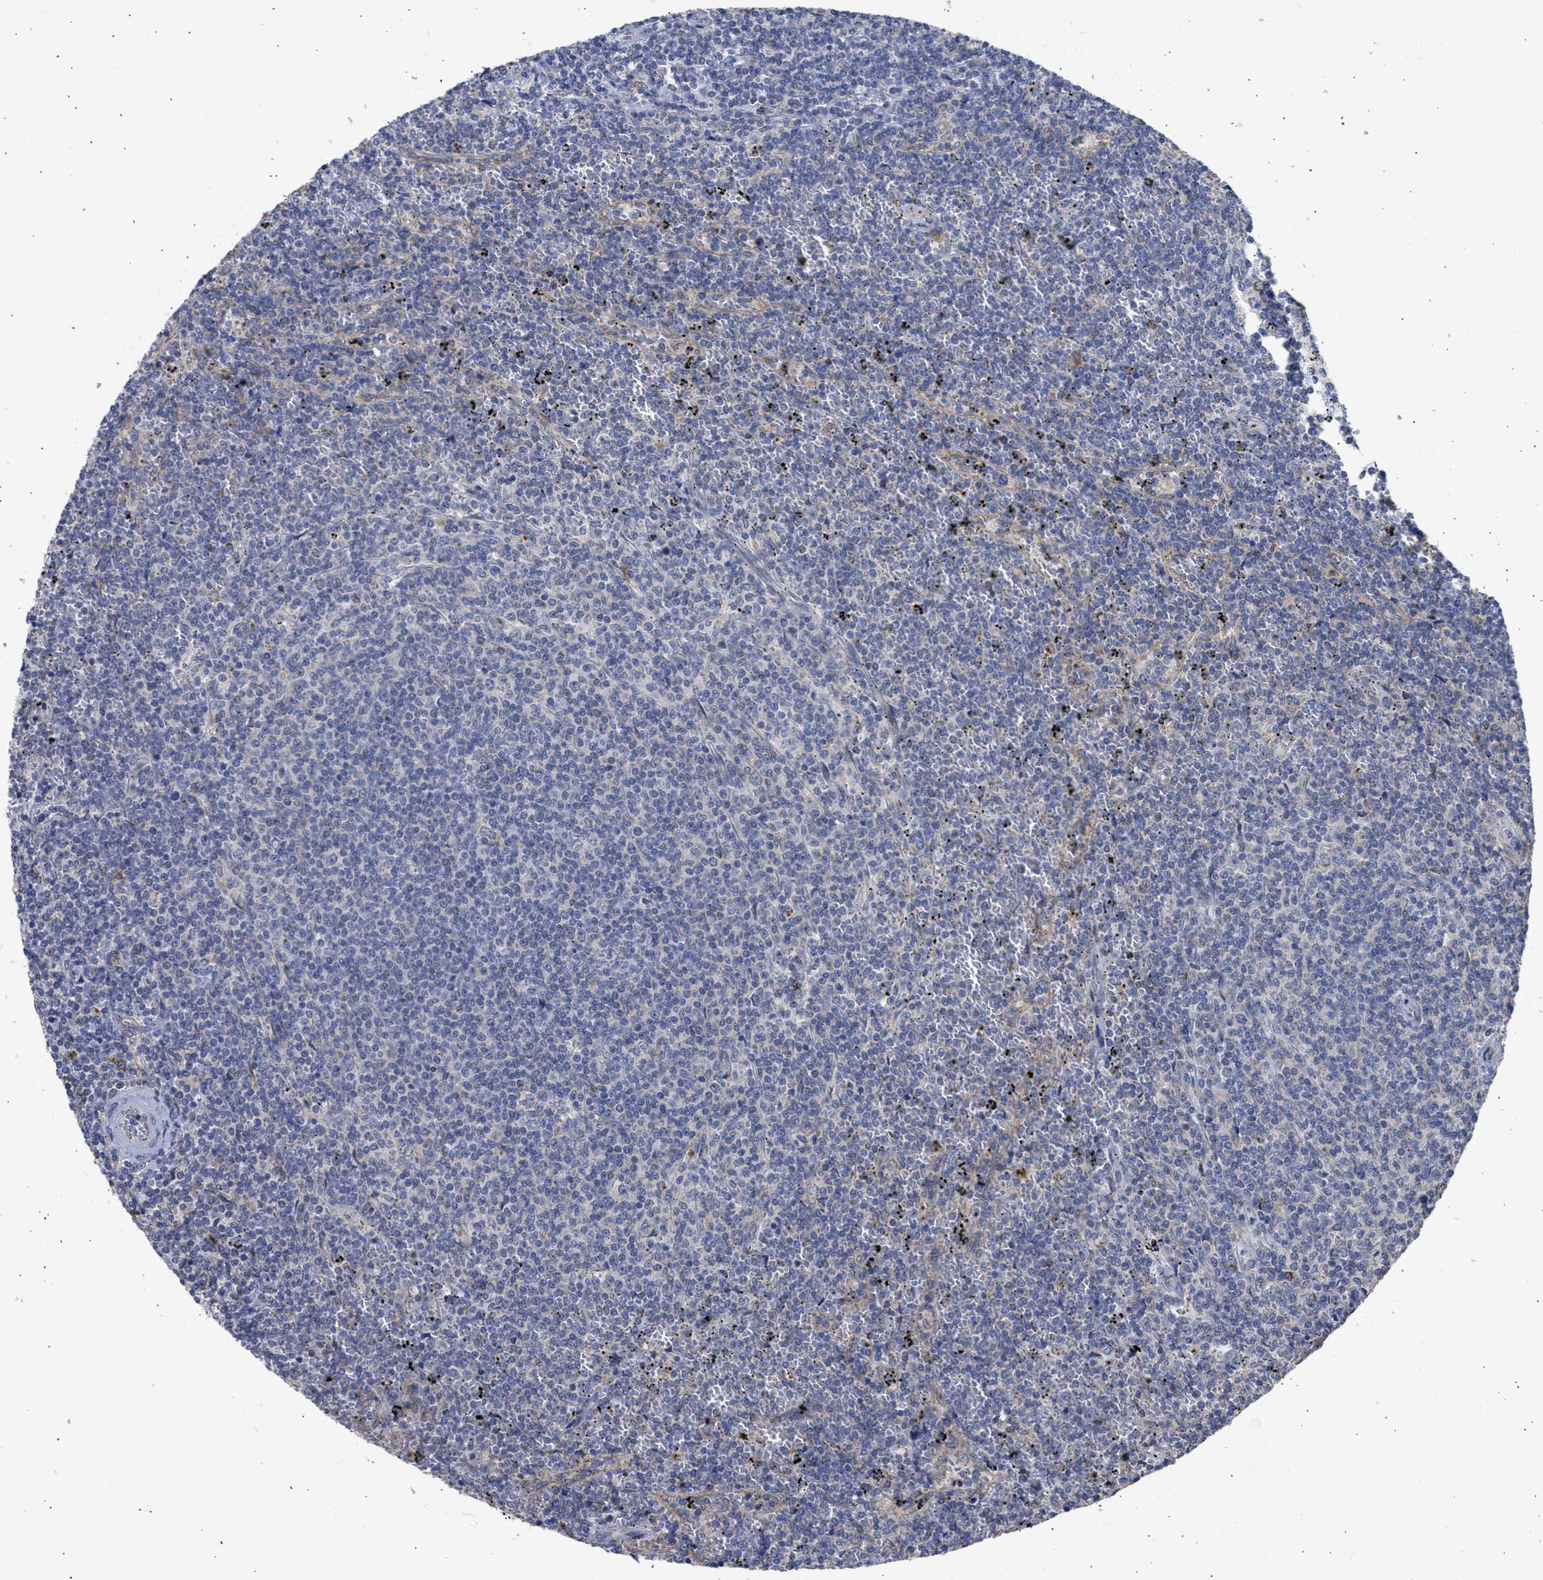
{"staining": {"intensity": "negative", "quantity": "none", "location": "none"}, "tissue": "lymphoma", "cell_type": "Tumor cells", "image_type": "cancer", "snomed": [{"axis": "morphology", "description": "Malignant lymphoma, non-Hodgkin's type, Low grade"}, {"axis": "topography", "description": "Spleen"}], "caption": "There is no significant expression in tumor cells of low-grade malignant lymphoma, non-Hodgkin's type.", "gene": "TMED1", "patient": {"sex": "female", "age": 50}}